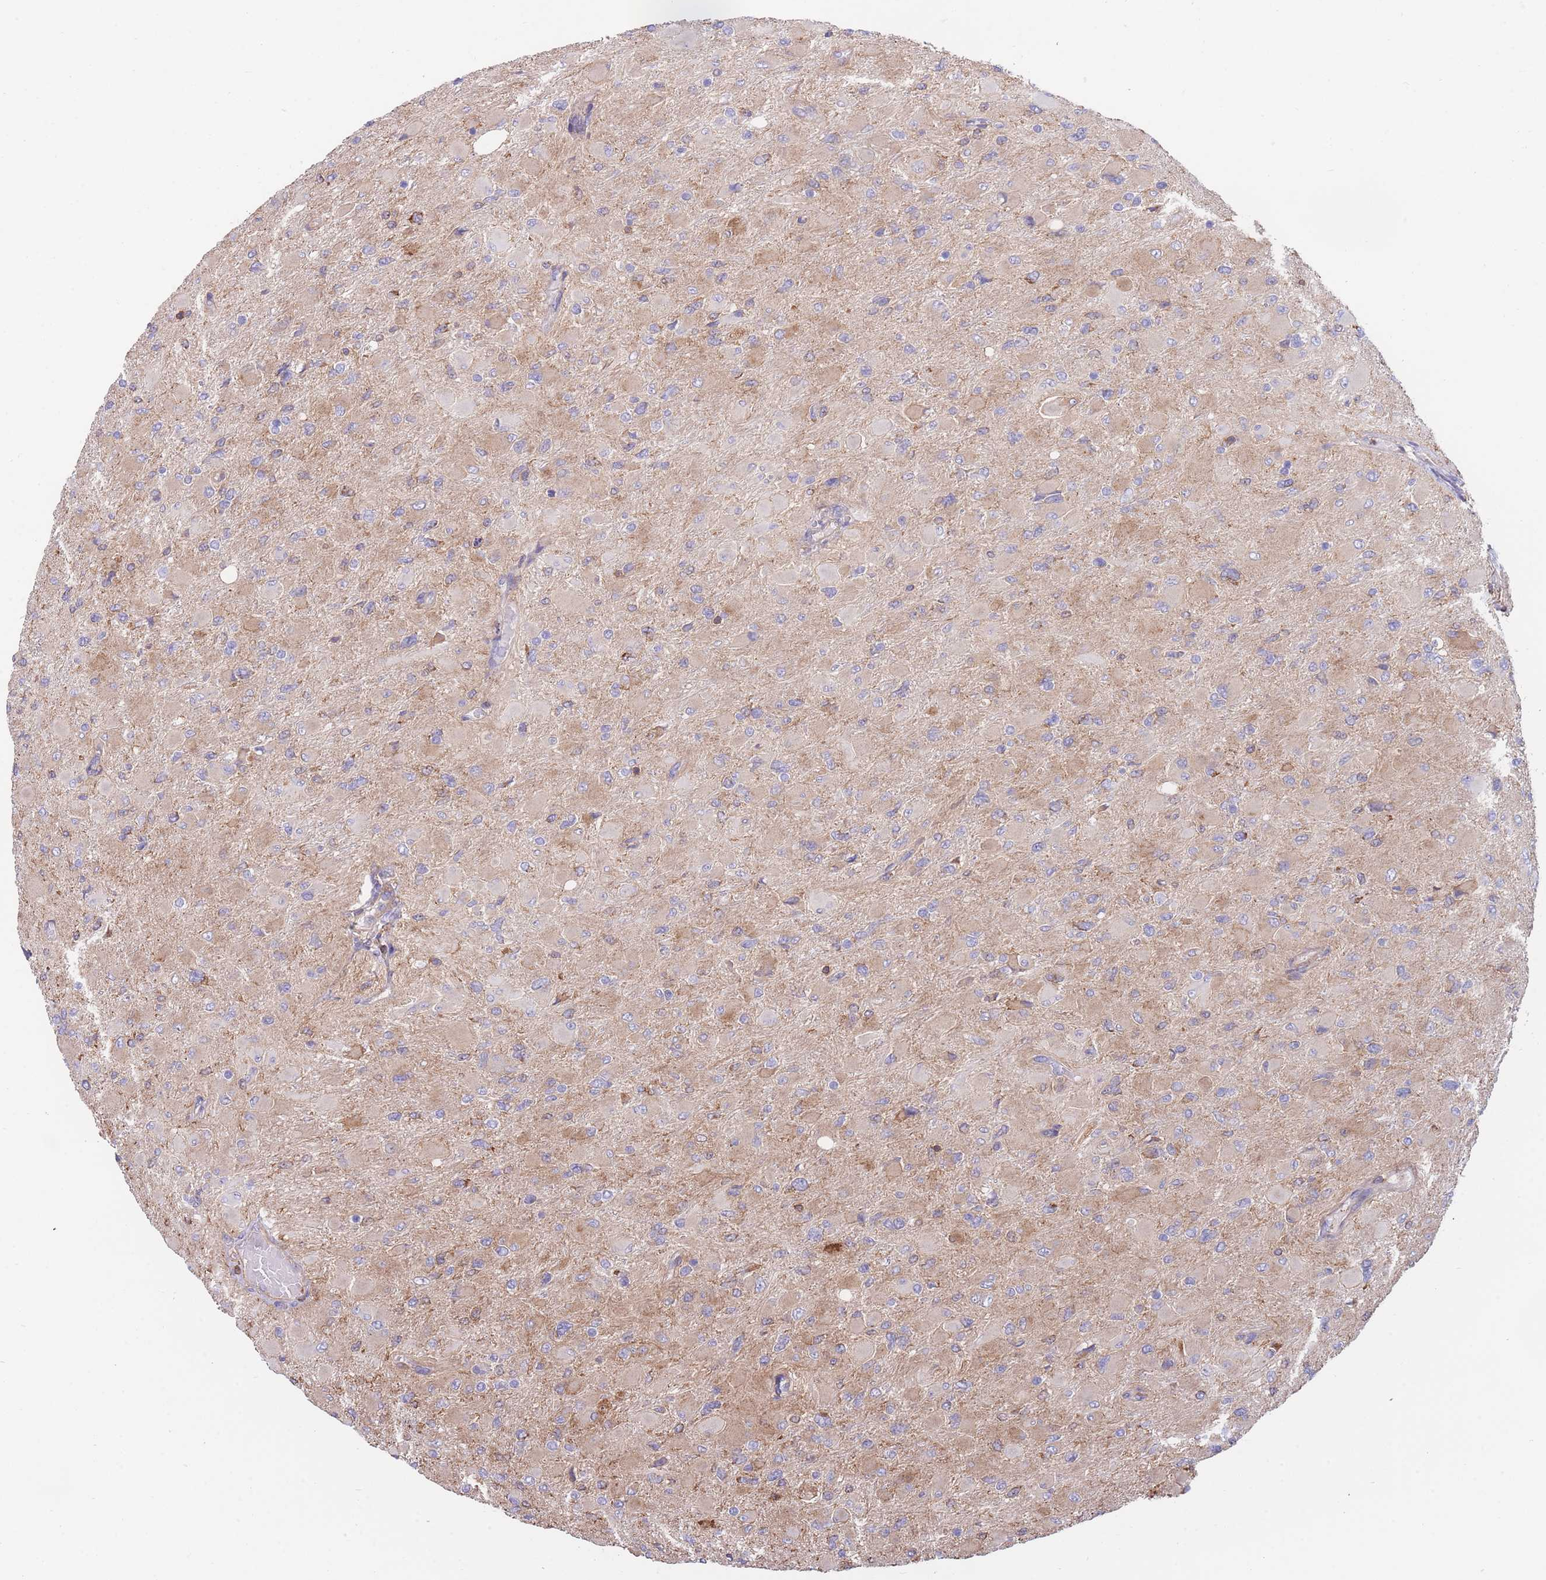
{"staining": {"intensity": "weak", "quantity": "25%-75%", "location": "cytoplasmic/membranous"}, "tissue": "glioma", "cell_type": "Tumor cells", "image_type": "cancer", "snomed": [{"axis": "morphology", "description": "Glioma, malignant, High grade"}, {"axis": "topography", "description": "Cerebral cortex"}], "caption": "Malignant glioma (high-grade) stained with IHC demonstrates weak cytoplasmic/membranous positivity in approximately 25%-75% of tumor cells.", "gene": "LRRN4CL", "patient": {"sex": "female", "age": 36}}